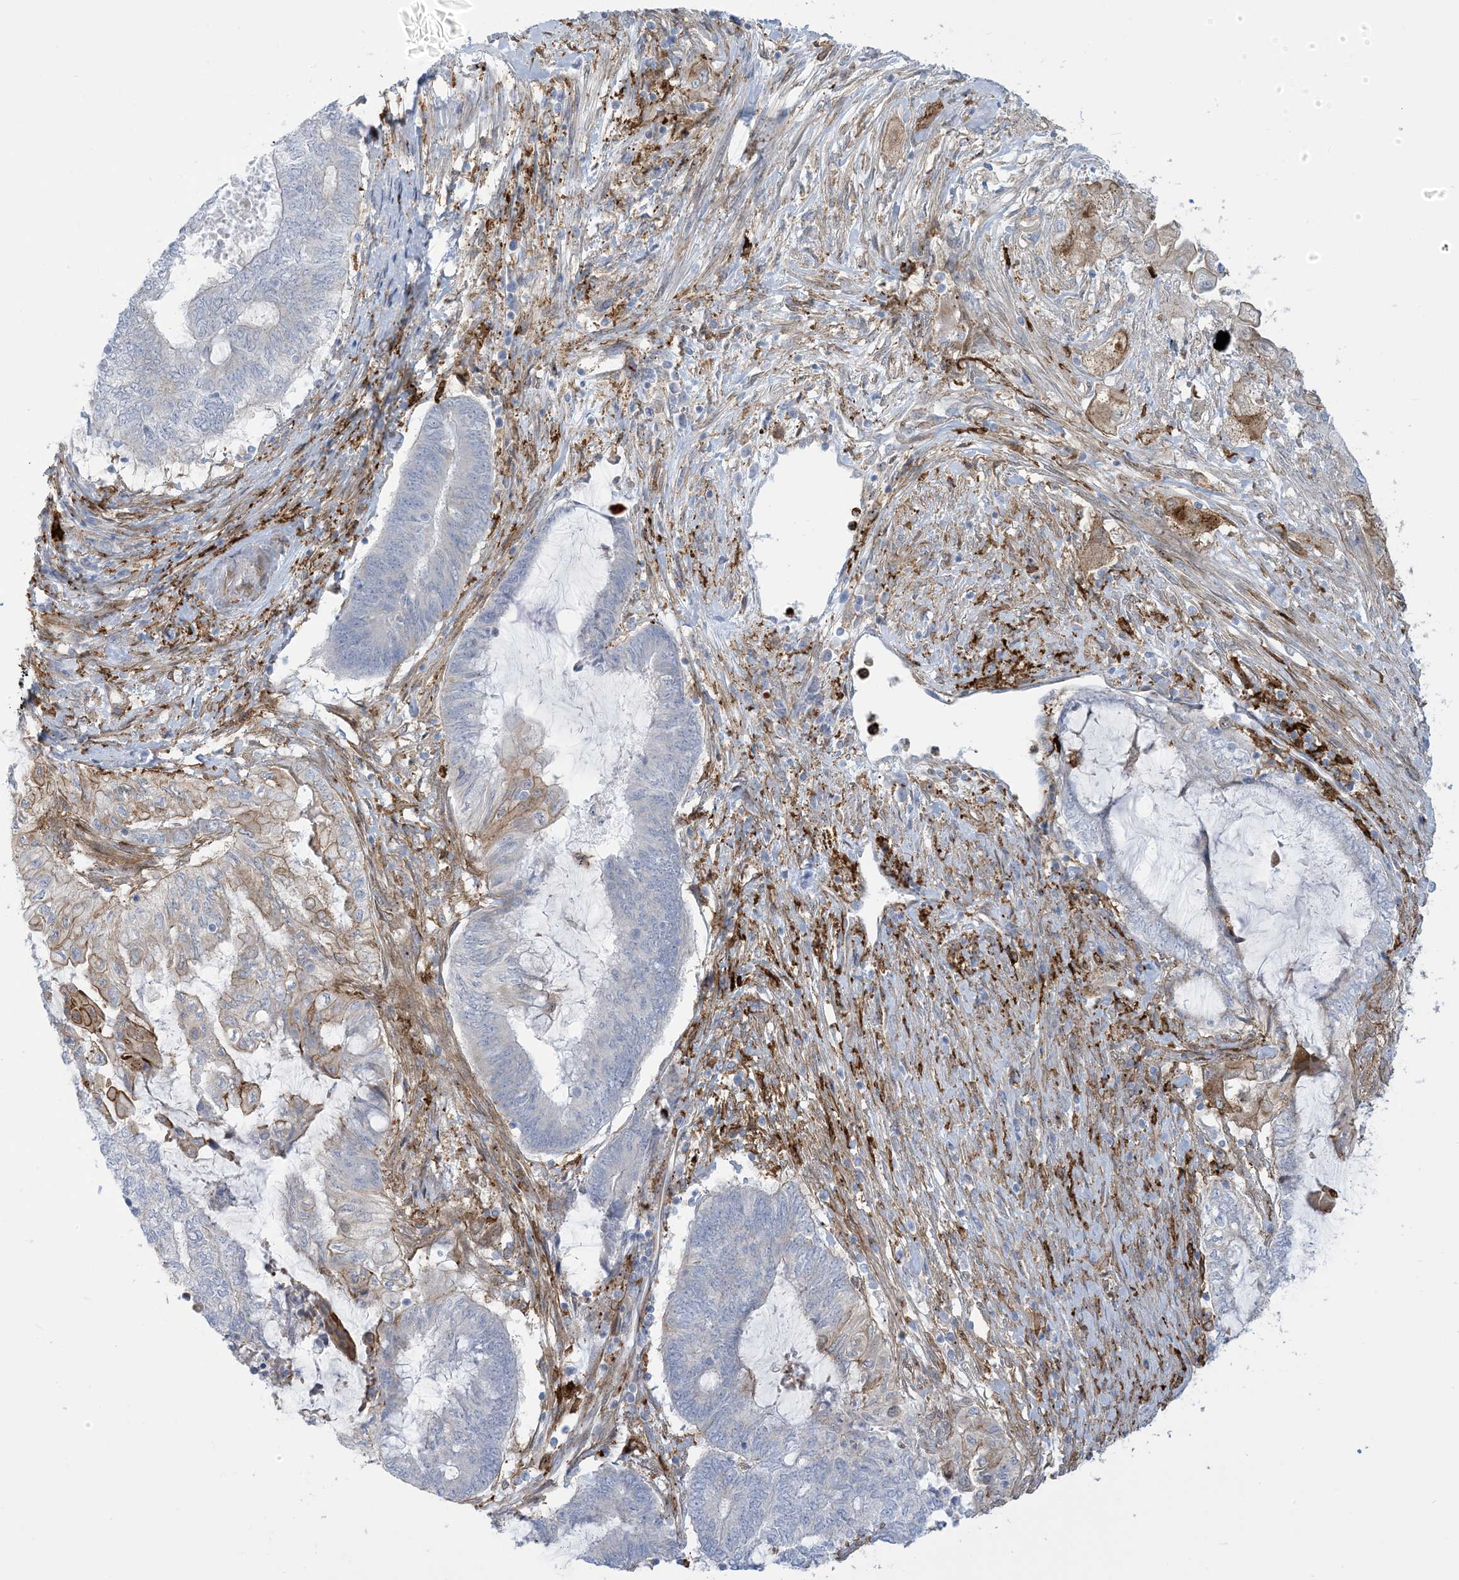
{"staining": {"intensity": "moderate", "quantity": "<25%", "location": "cytoplasmic/membranous"}, "tissue": "endometrial cancer", "cell_type": "Tumor cells", "image_type": "cancer", "snomed": [{"axis": "morphology", "description": "Adenocarcinoma, NOS"}, {"axis": "topography", "description": "Uterus"}, {"axis": "topography", "description": "Endometrium"}], "caption": "Adenocarcinoma (endometrial) was stained to show a protein in brown. There is low levels of moderate cytoplasmic/membranous staining in about <25% of tumor cells.", "gene": "ICMT", "patient": {"sex": "female", "age": 70}}